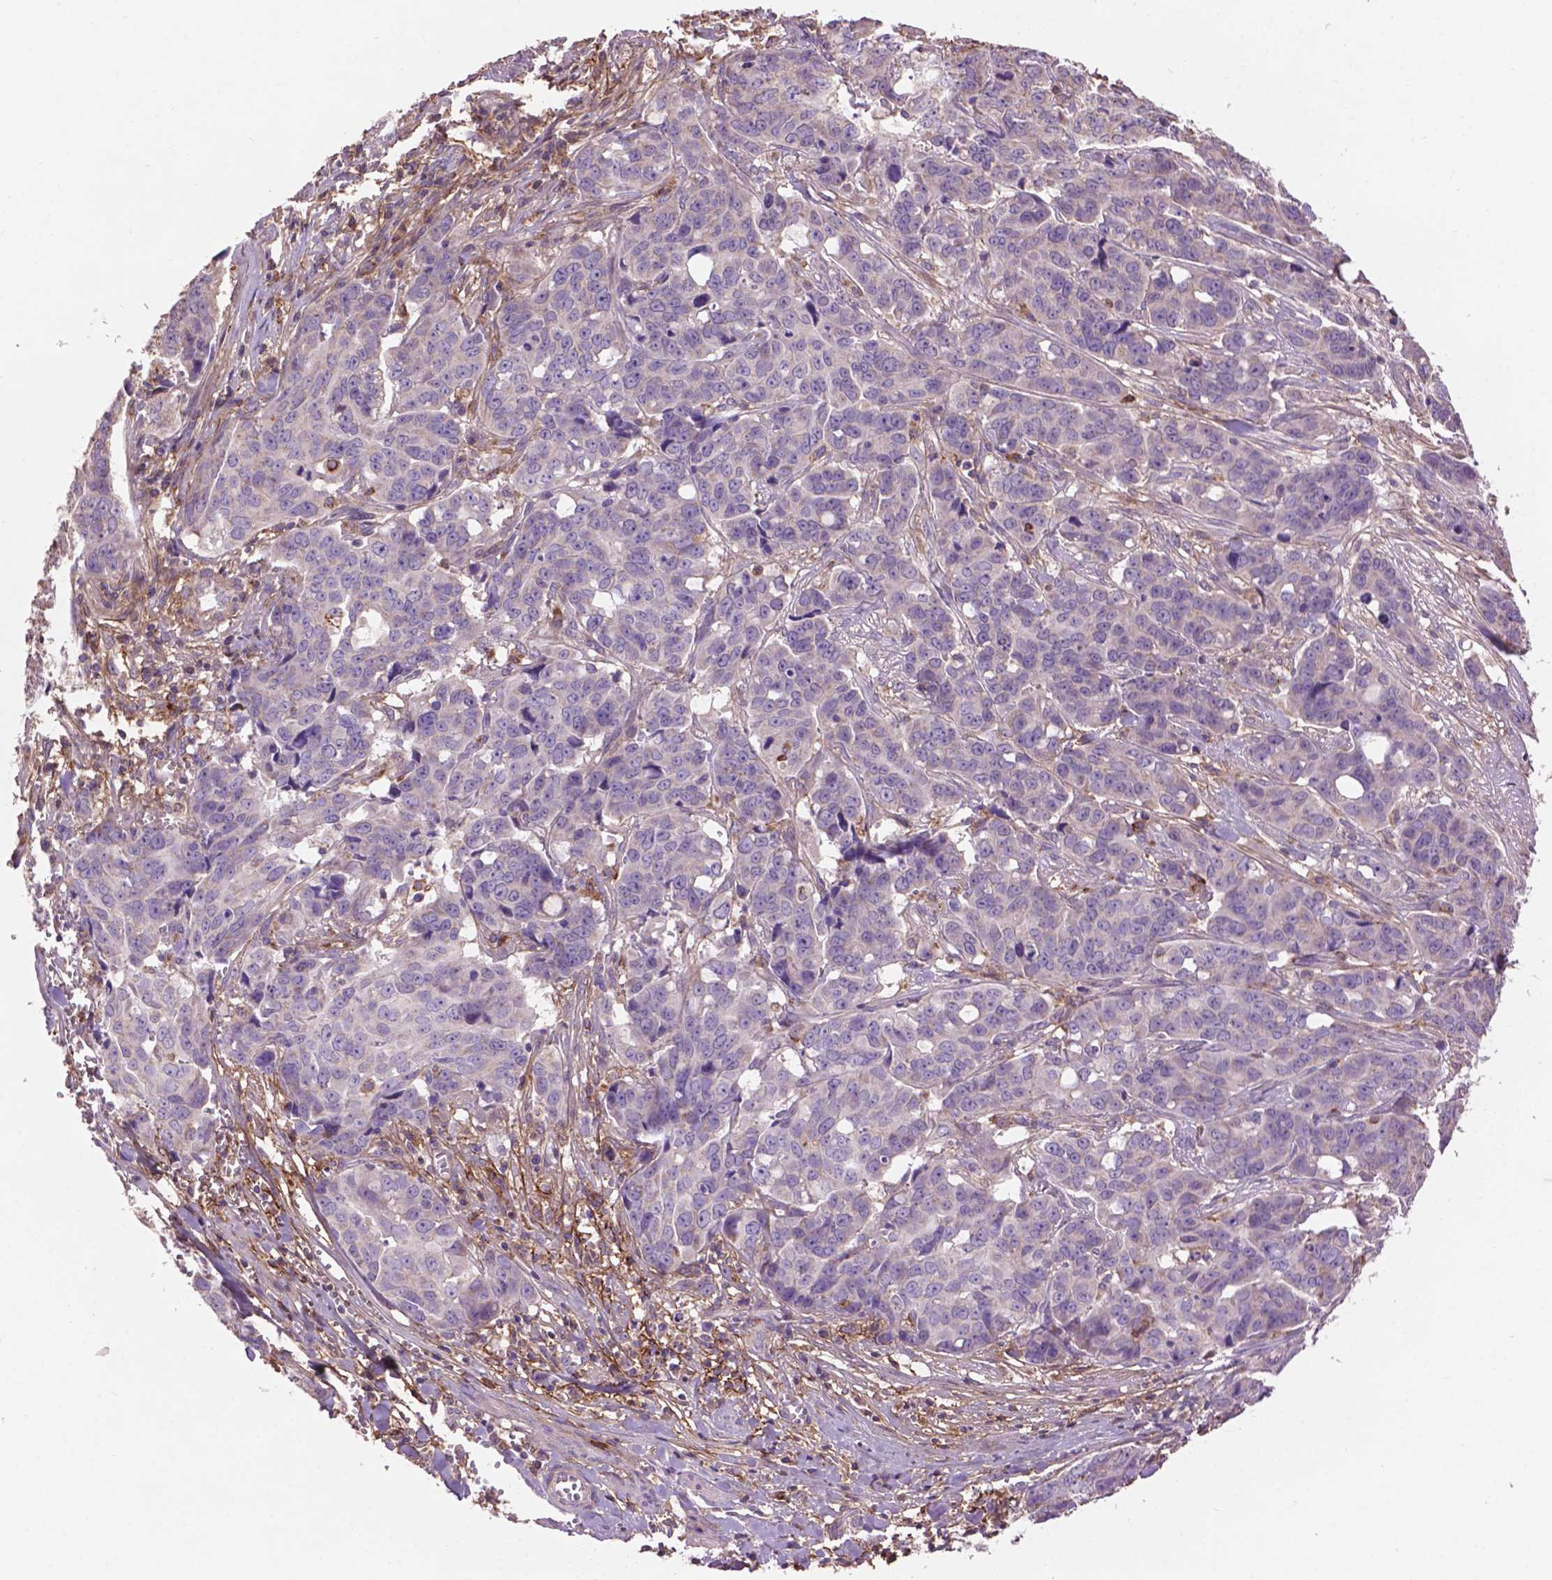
{"staining": {"intensity": "negative", "quantity": "none", "location": "none"}, "tissue": "ovarian cancer", "cell_type": "Tumor cells", "image_type": "cancer", "snomed": [{"axis": "morphology", "description": "Carcinoma, endometroid"}, {"axis": "topography", "description": "Ovary"}], "caption": "Protein analysis of ovarian cancer displays no significant staining in tumor cells.", "gene": "LRRC3C", "patient": {"sex": "female", "age": 78}}